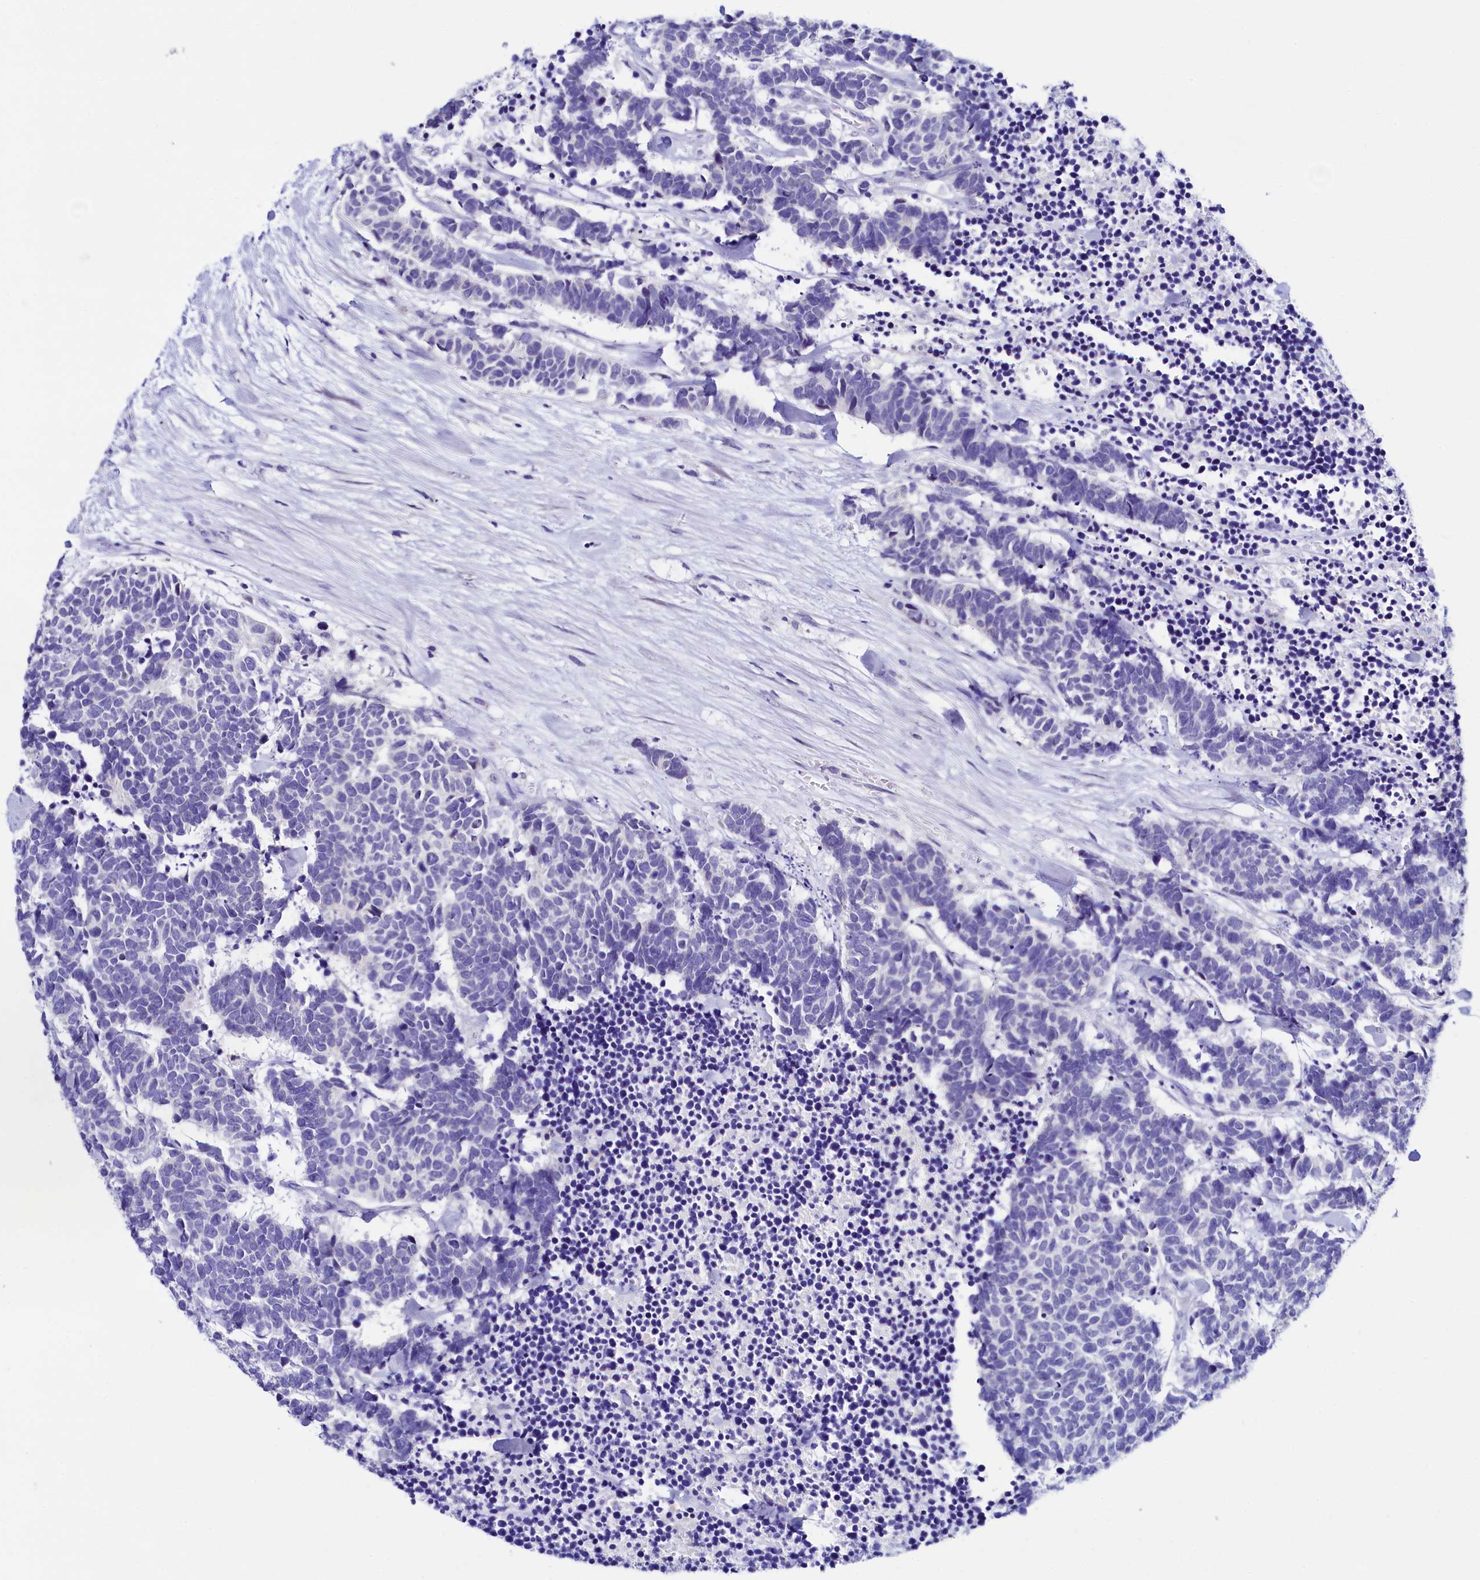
{"staining": {"intensity": "negative", "quantity": "none", "location": "none"}, "tissue": "carcinoid", "cell_type": "Tumor cells", "image_type": "cancer", "snomed": [{"axis": "morphology", "description": "Carcinoma, NOS"}, {"axis": "morphology", "description": "Carcinoid, malignant, NOS"}, {"axis": "topography", "description": "Urinary bladder"}], "caption": "IHC photomicrograph of carcinoid stained for a protein (brown), which reveals no positivity in tumor cells. The staining was performed using DAB (3,3'-diaminobenzidine) to visualize the protein expression in brown, while the nuclei were stained in blue with hematoxylin (Magnification: 20x).", "gene": "HAND1", "patient": {"sex": "male", "age": 57}}